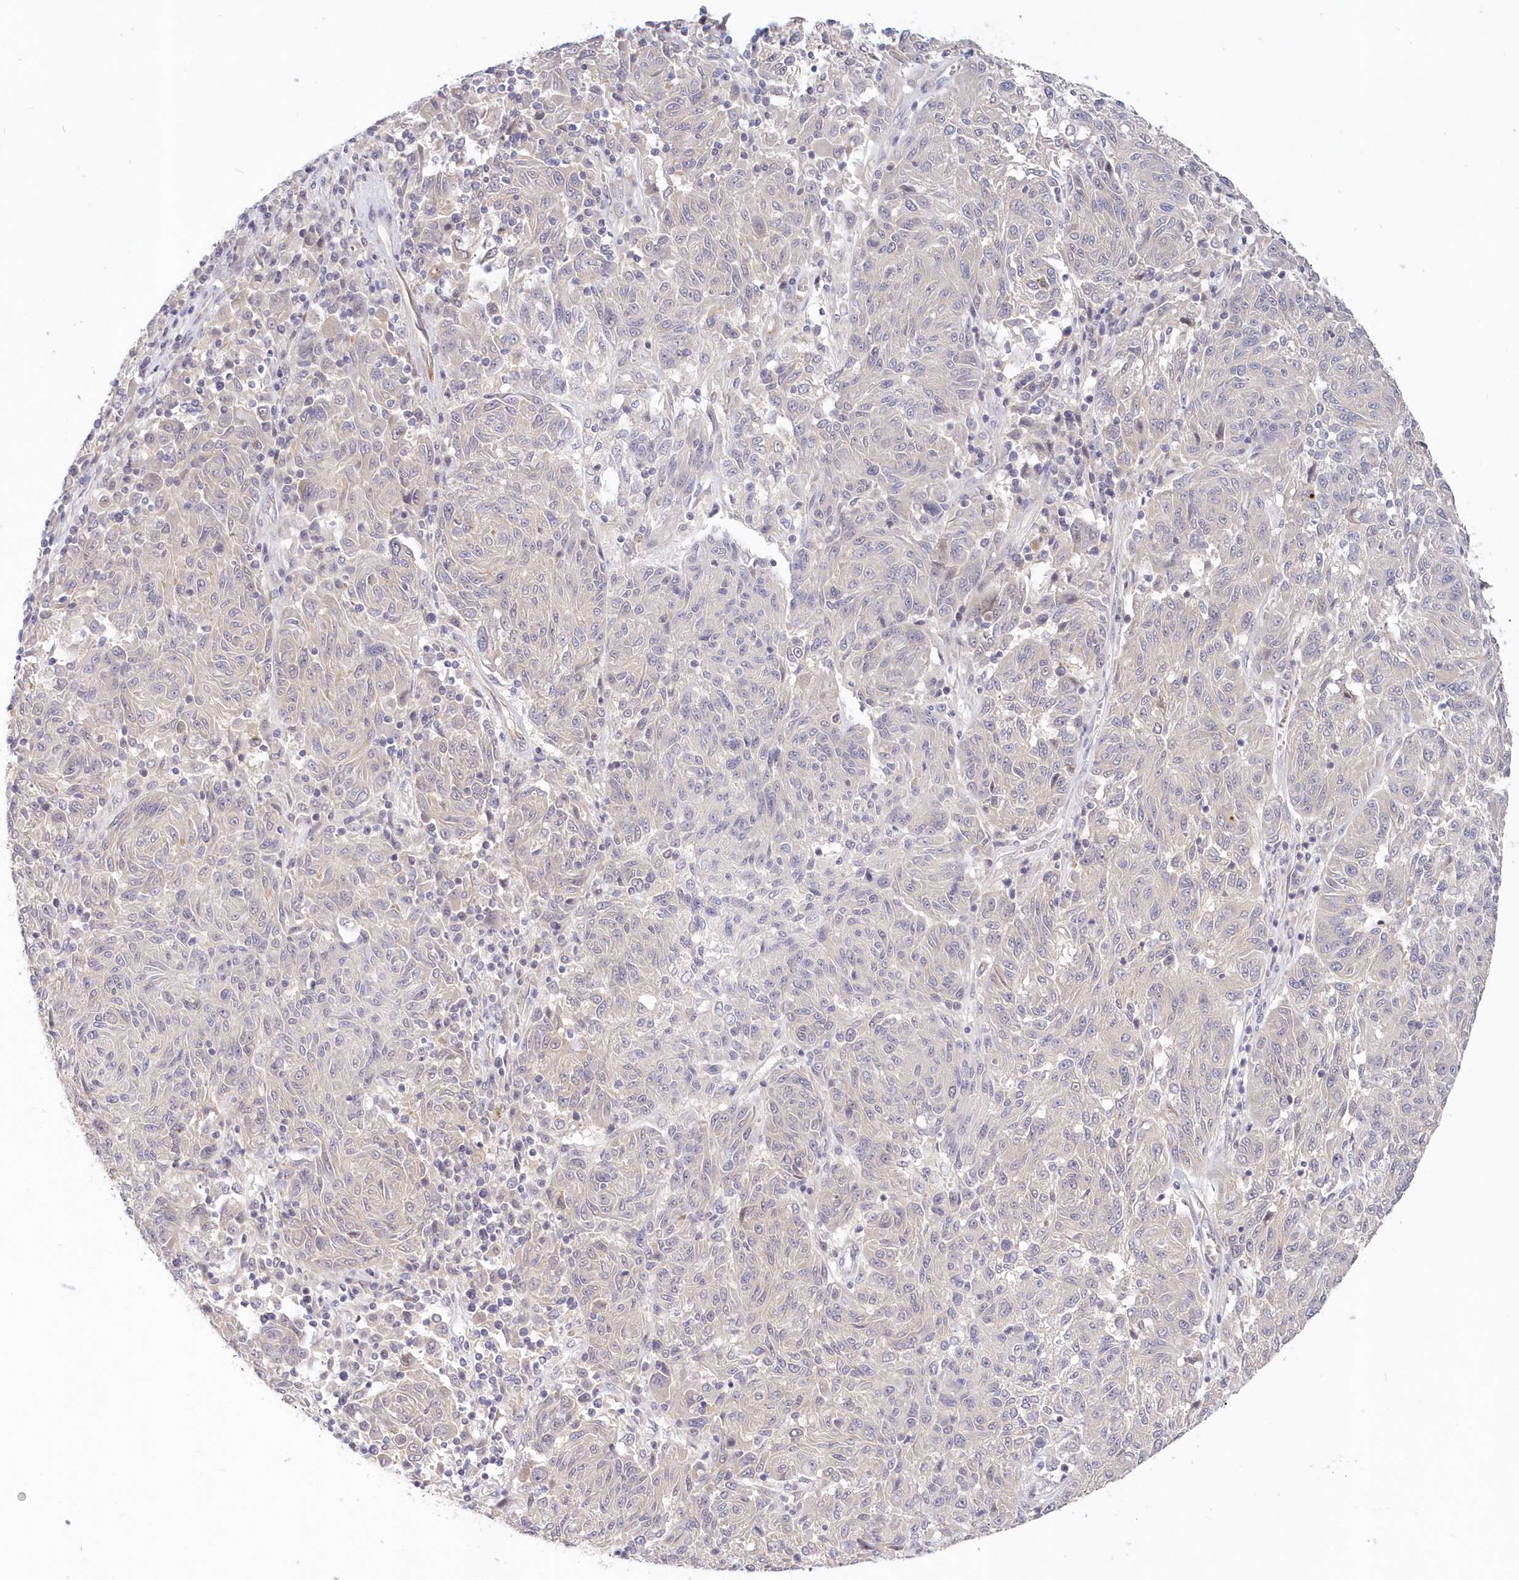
{"staining": {"intensity": "negative", "quantity": "none", "location": "none"}, "tissue": "melanoma", "cell_type": "Tumor cells", "image_type": "cancer", "snomed": [{"axis": "morphology", "description": "Malignant melanoma, NOS"}, {"axis": "topography", "description": "Skin"}], "caption": "A high-resolution micrograph shows immunohistochemistry staining of malignant melanoma, which demonstrates no significant staining in tumor cells.", "gene": "KATNA1", "patient": {"sex": "male", "age": 53}}